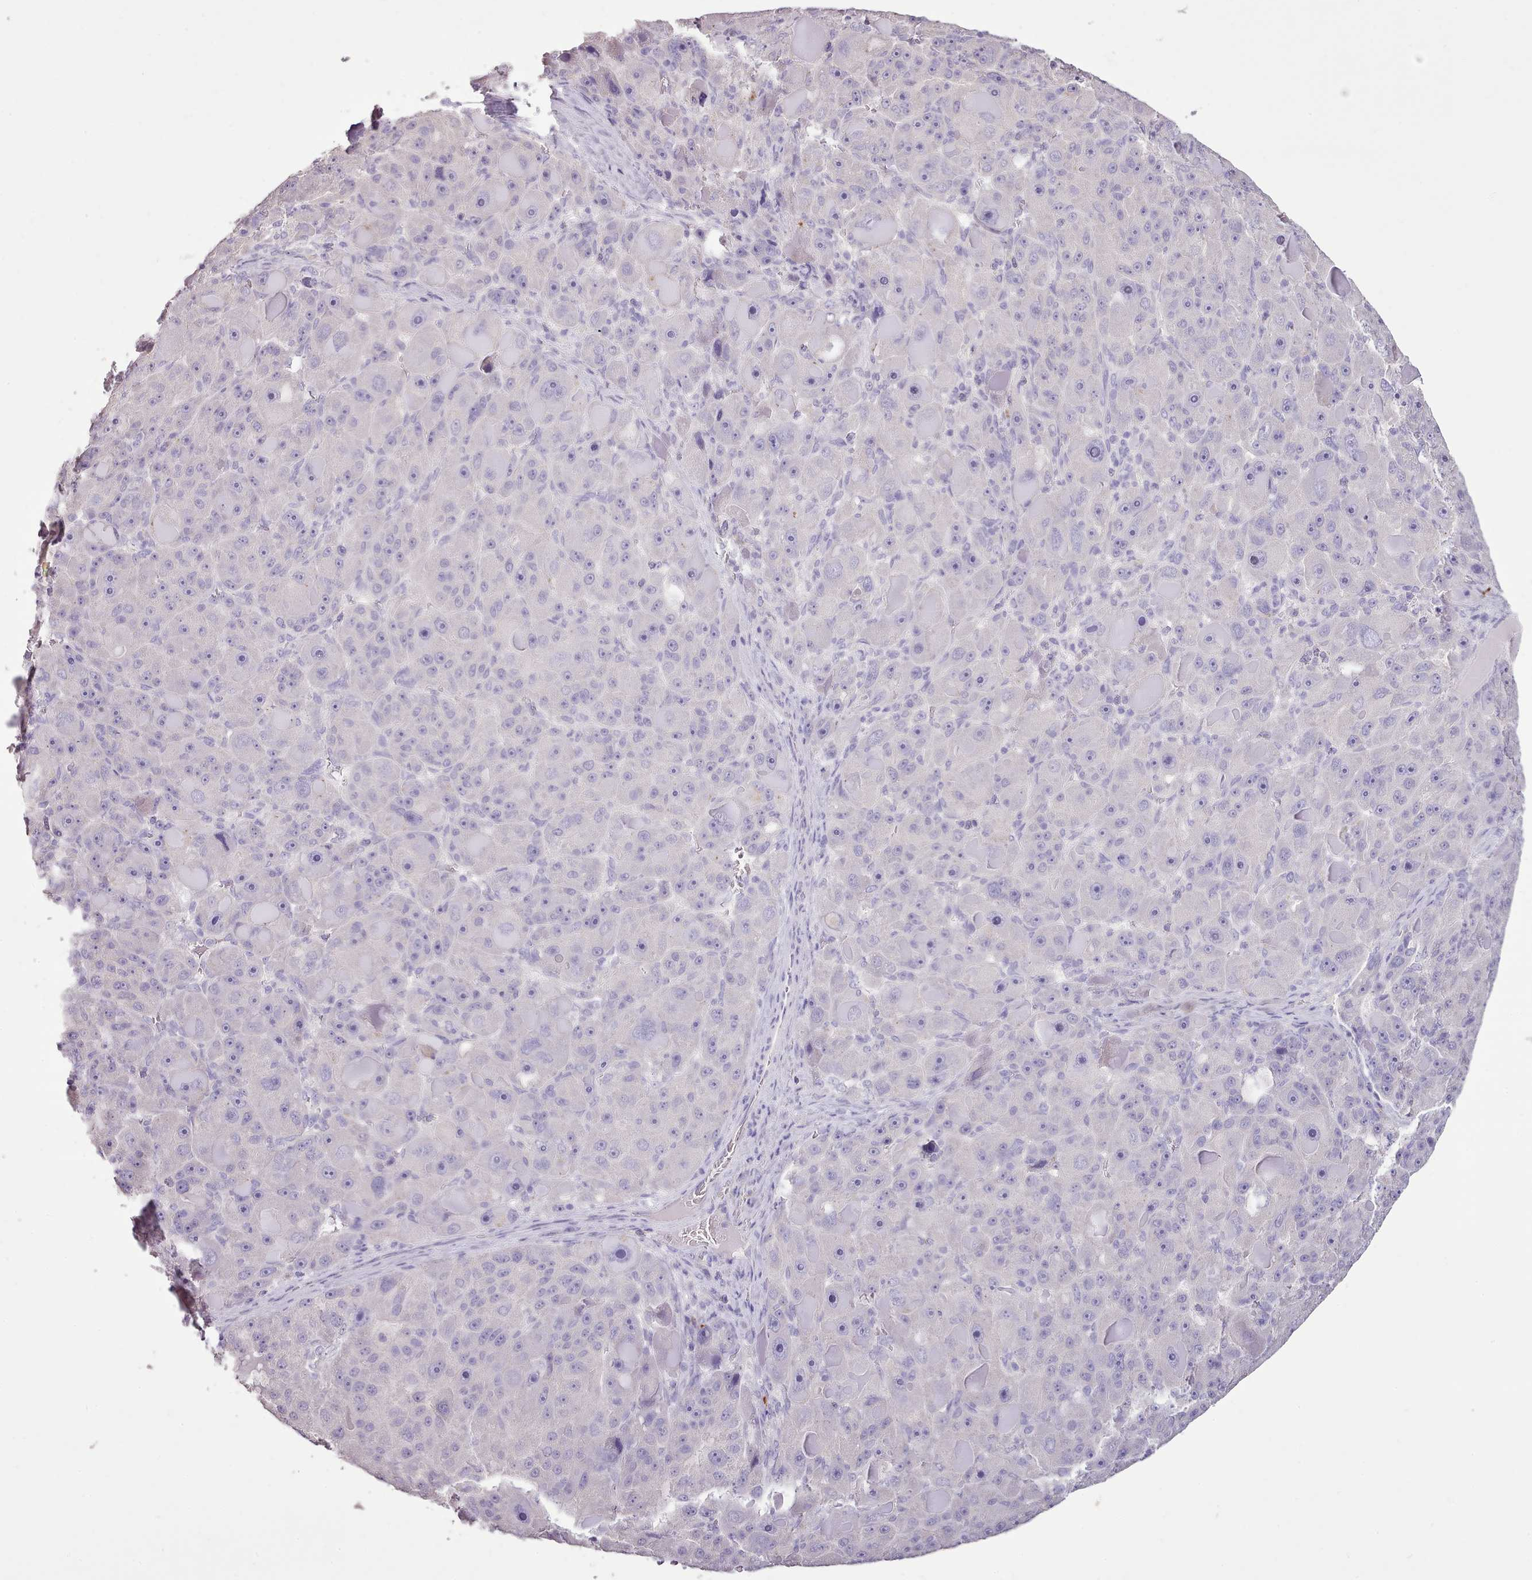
{"staining": {"intensity": "negative", "quantity": "none", "location": "none"}, "tissue": "liver cancer", "cell_type": "Tumor cells", "image_type": "cancer", "snomed": [{"axis": "morphology", "description": "Carcinoma, Hepatocellular, NOS"}, {"axis": "topography", "description": "Liver"}], "caption": "Protein analysis of liver hepatocellular carcinoma exhibits no significant expression in tumor cells.", "gene": "BLOC1S2", "patient": {"sex": "male", "age": 76}}